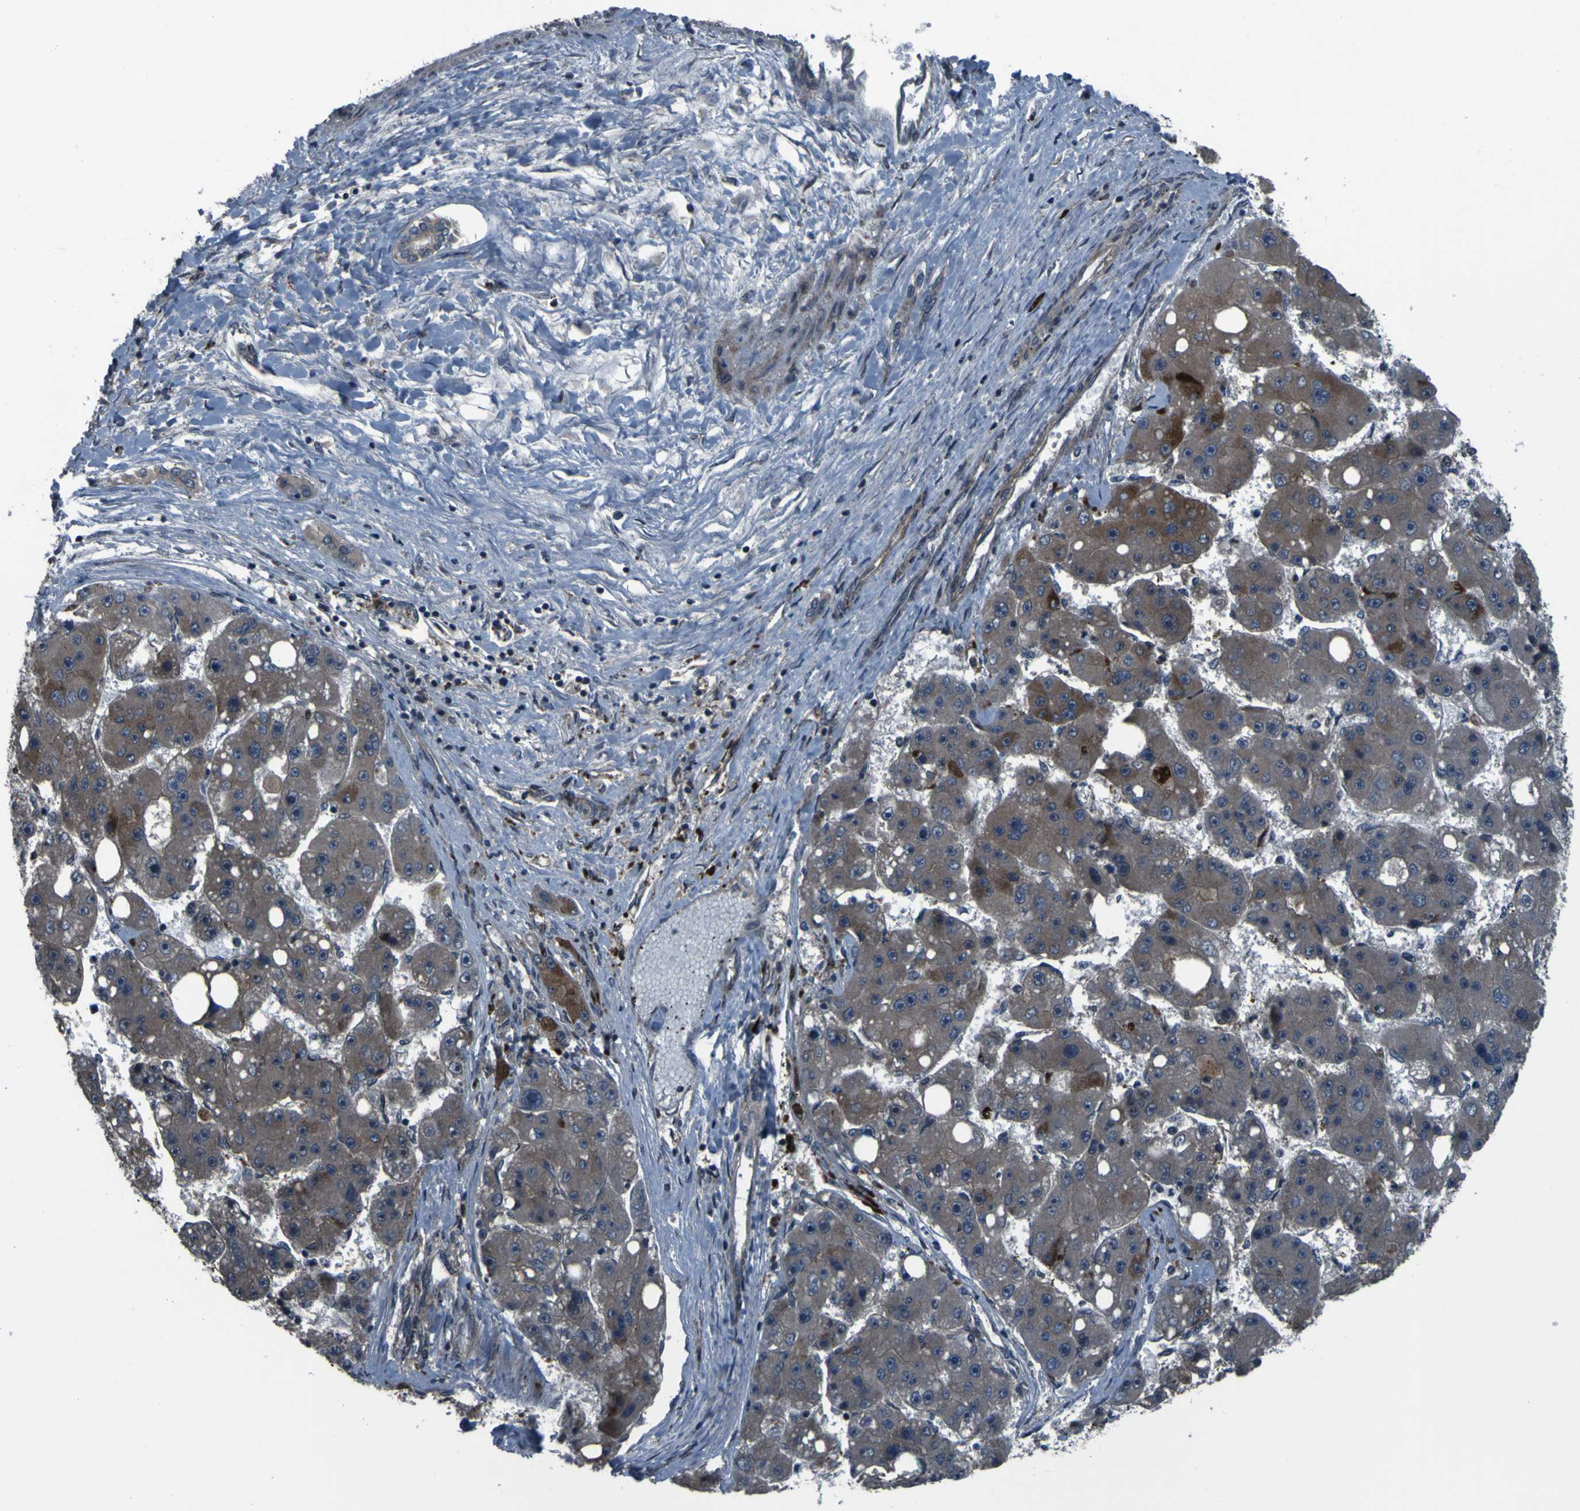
{"staining": {"intensity": "strong", "quantity": ">75%", "location": "cytoplasmic/membranous"}, "tissue": "liver cancer", "cell_type": "Tumor cells", "image_type": "cancer", "snomed": [{"axis": "morphology", "description": "Carcinoma, Hepatocellular, NOS"}, {"axis": "topography", "description": "Liver"}], "caption": "This is an image of immunohistochemistry (IHC) staining of hepatocellular carcinoma (liver), which shows strong staining in the cytoplasmic/membranous of tumor cells.", "gene": "OSTM1", "patient": {"sex": "female", "age": 61}}